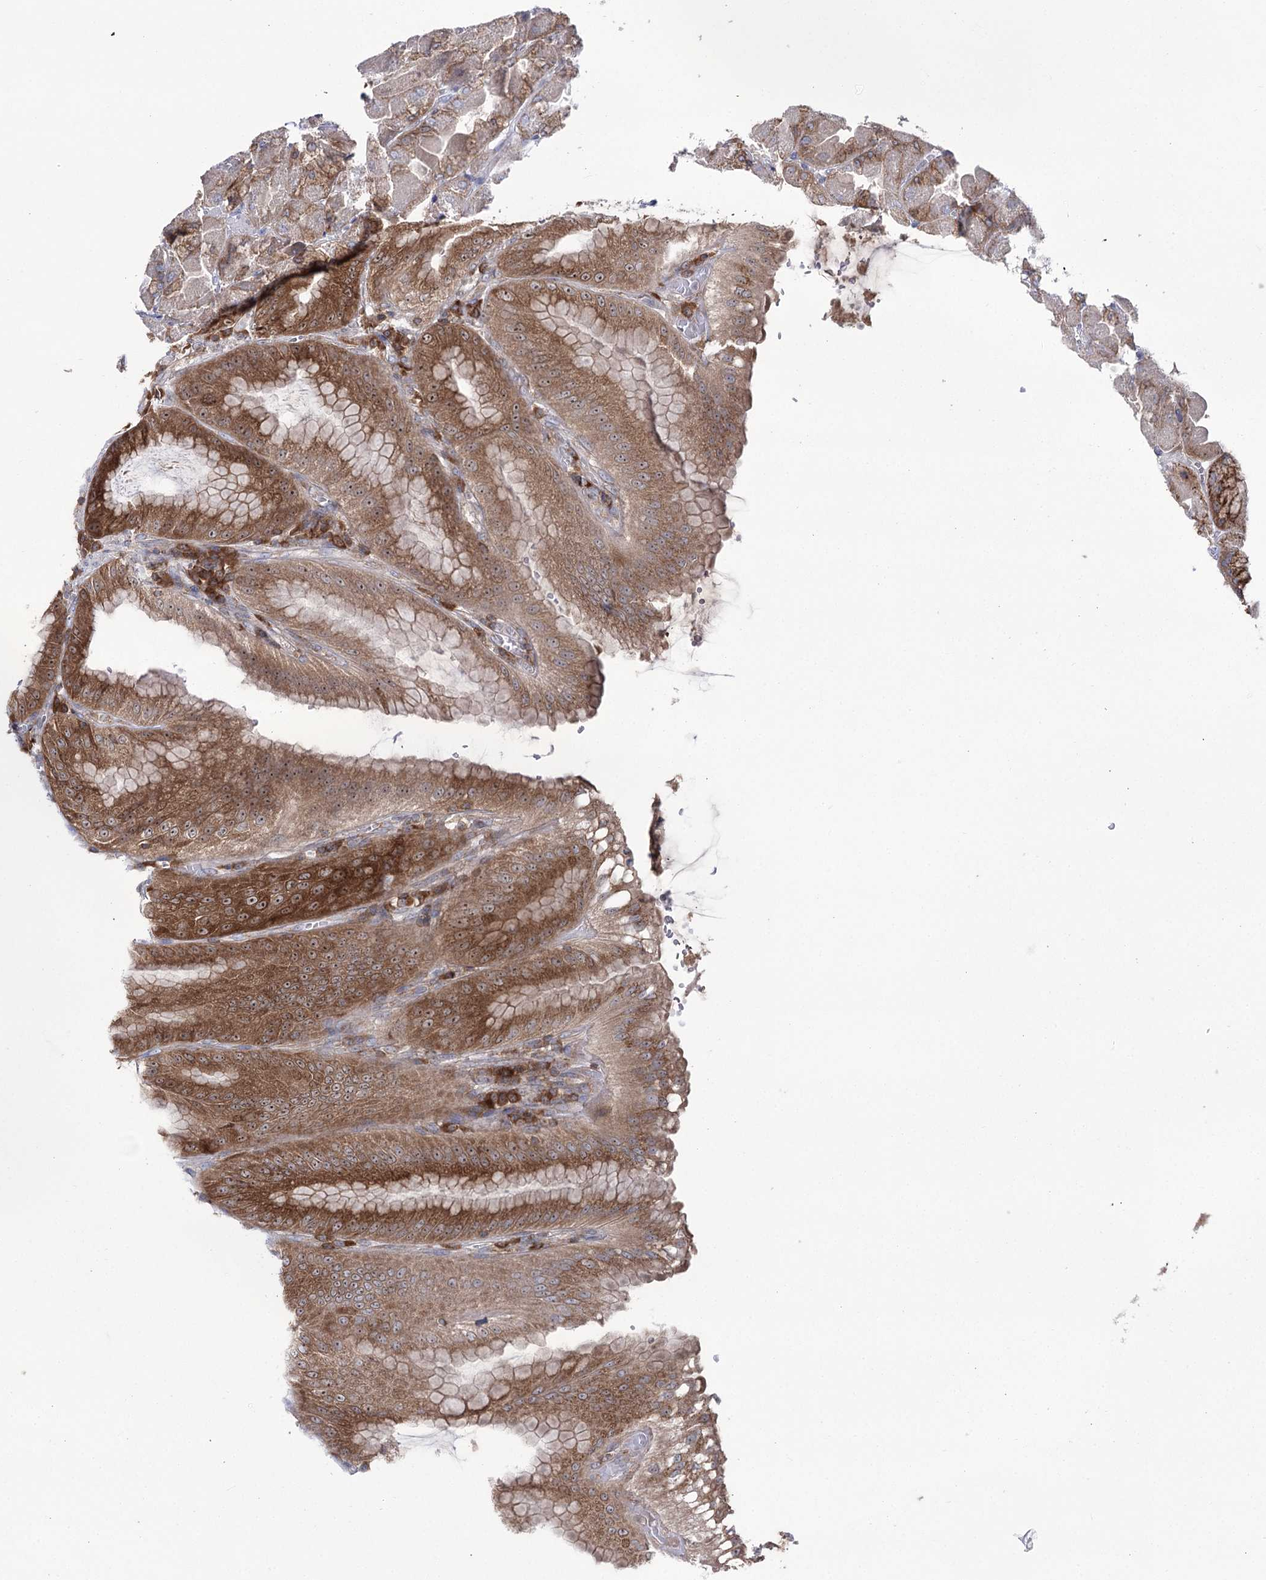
{"staining": {"intensity": "moderate", "quantity": ">75%", "location": "cytoplasmic/membranous"}, "tissue": "stomach", "cell_type": "Glandular cells", "image_type": "normal", "snomed": [{"axis": "morphology", "description": "Normal tissue, NOS"}, {"axis": "topography", "description": "Stomach, upper"}, {"axis": "topography", "description": "Stomach, lower"}], "caption": "An image of human stomach stained for a protein displays moderate cytoplasmic/membranous brown staining in glandular cells. (IHC, brightfield microscopy, high magnification).", "gene": "ZNF622", "patient": {"sex": "male", "age": 71}}